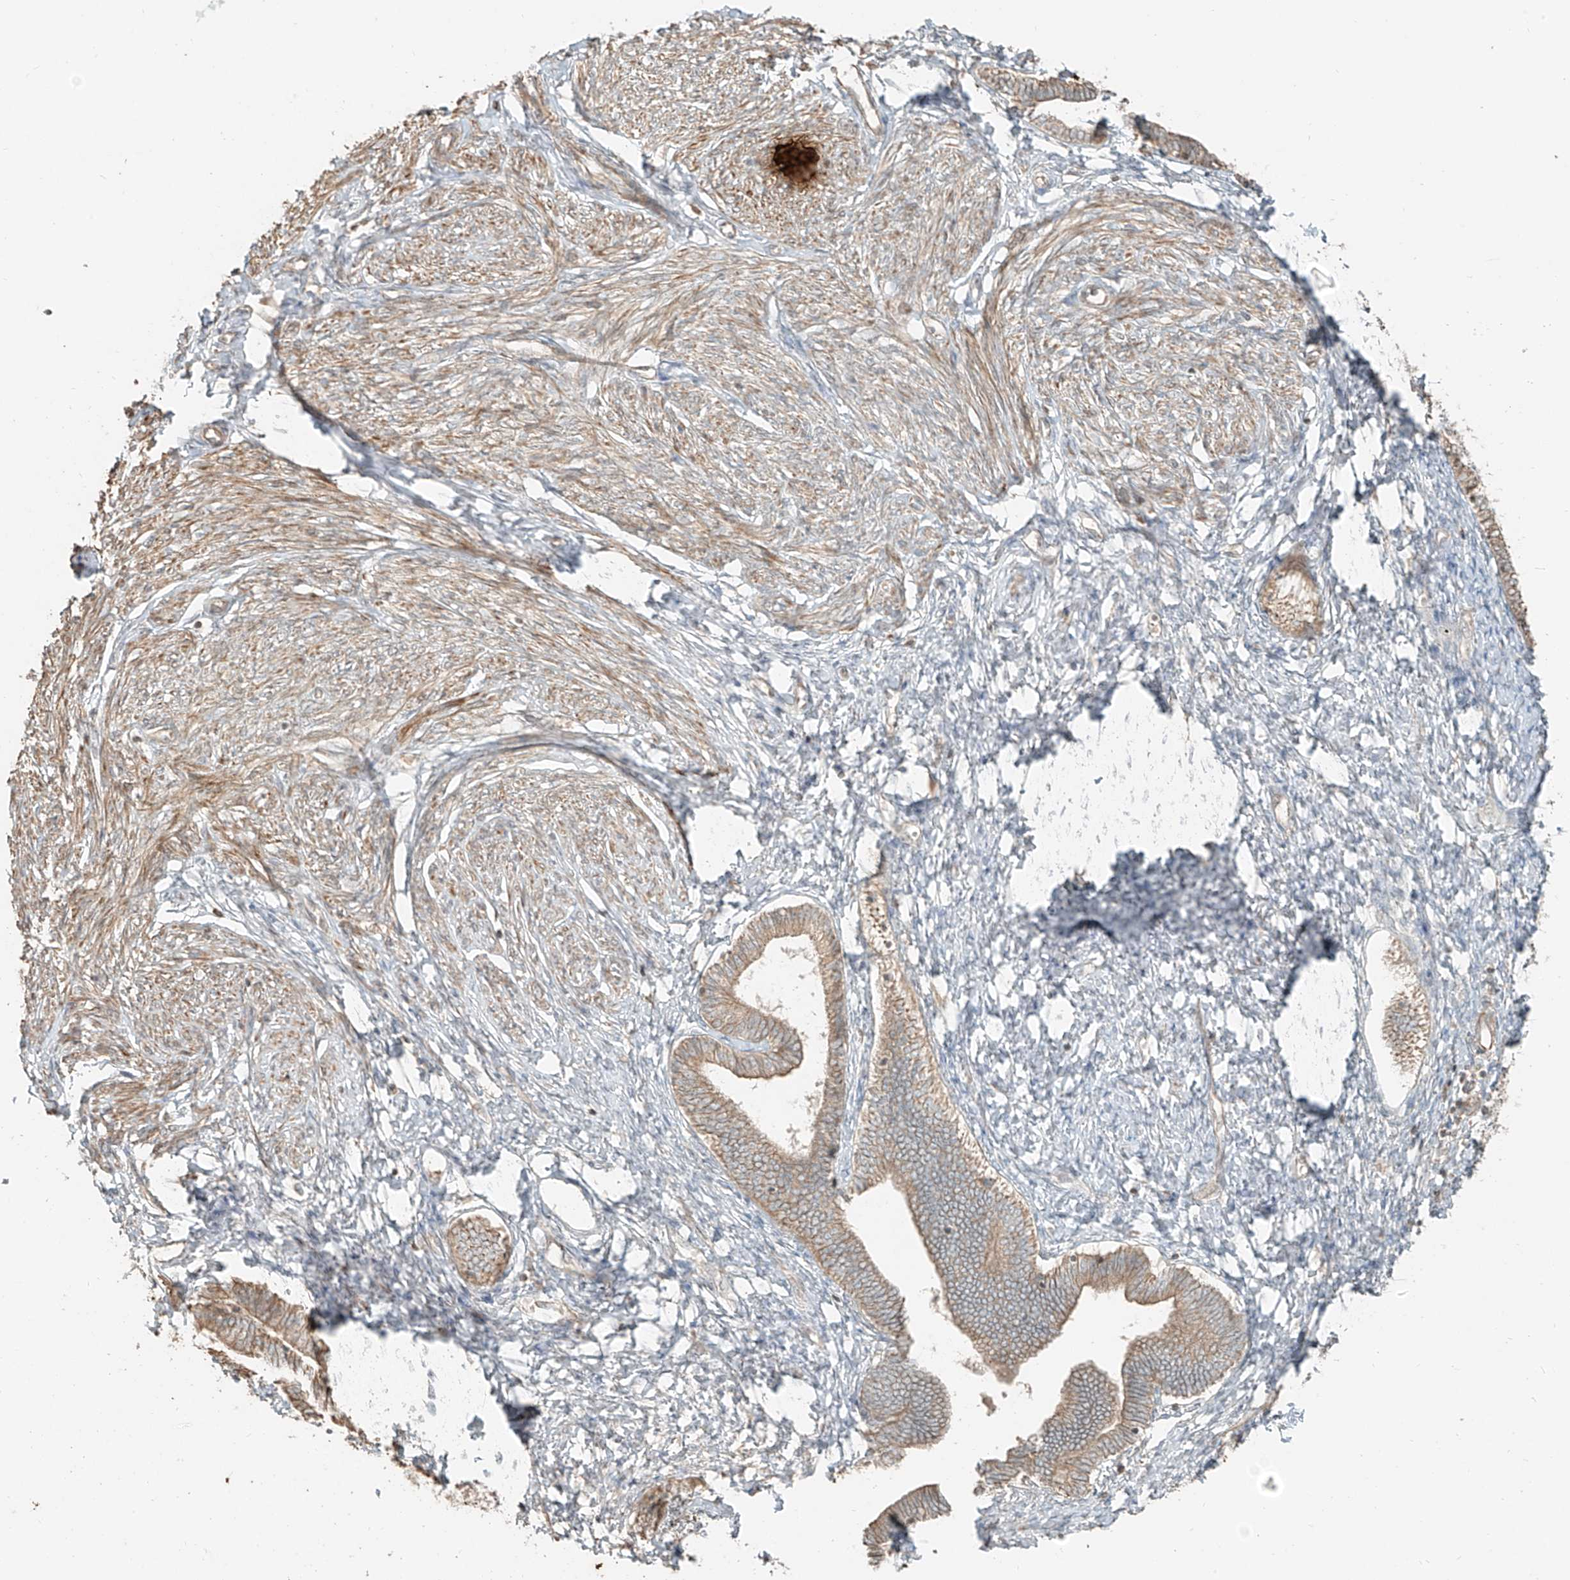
{"staining": {"intensity": "negative", "quantity": "none", "location": "none"}, "tissue": "endometrium", "cell_type": "Cells in endometrial stroma", "image_type": "normal", "snomed": [{"axis": "morphology", "description": "Normal tissue, NOS"}, {"axis": "topography", "description": "Endometrium"}], "caption": "Immunohistochemistry (IHC) of benign endometrium shows no positivity in cells in endometrial stroma.", "gene": "ANKZF1", "patient": {"sex": "female", "age": 72}}